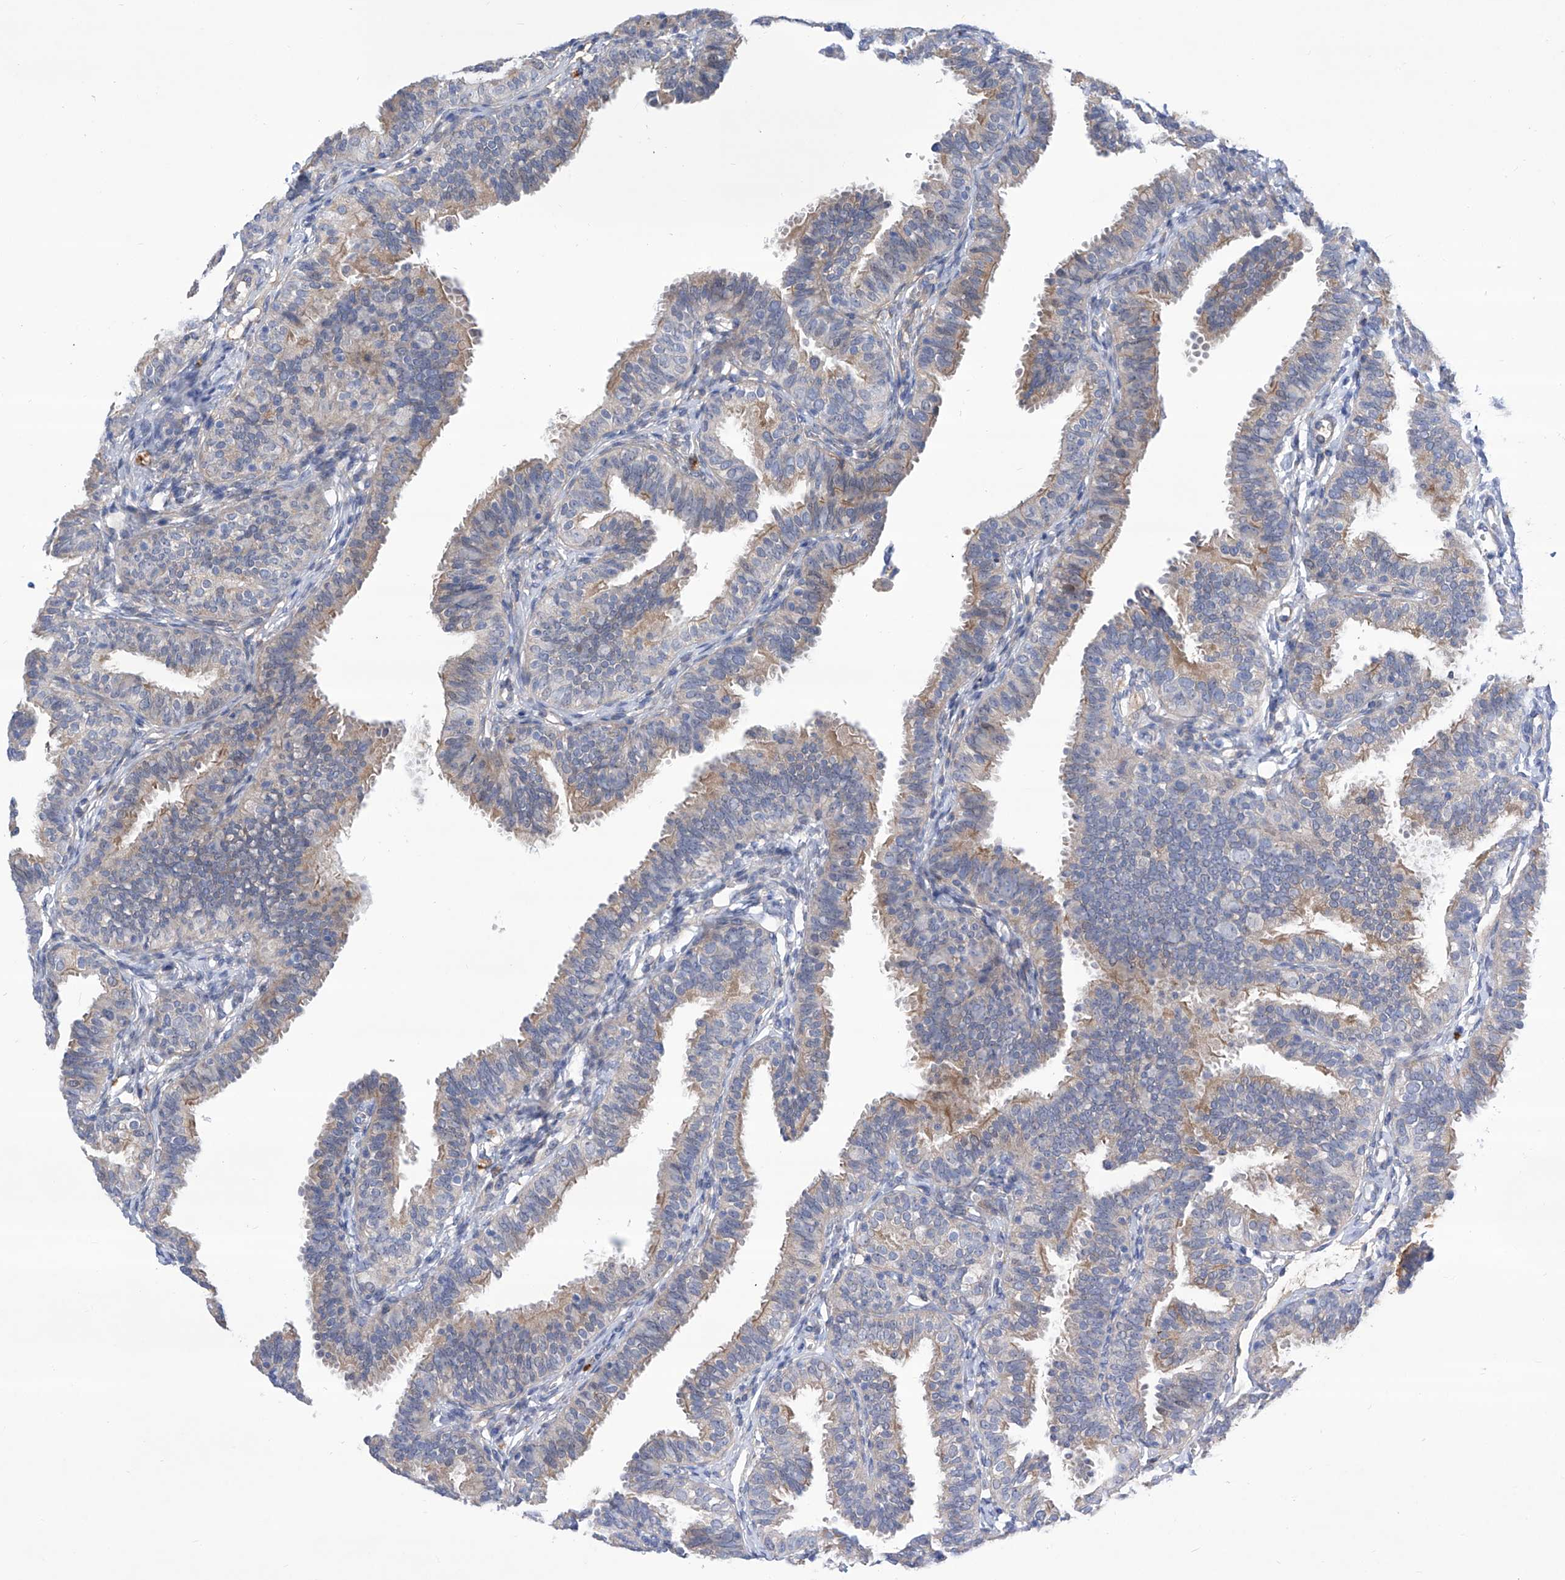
{"staining": {"intensity": "moderate", "quantity": "<25%", "location": "cytoplasmic/membranous"}, "tissue": "fallopian tube", "cell_type": "Glandular cells", "image_type": "normal", "snomed": [{"axis": "morphology", "description": "Normal tissue, NOS"}, {"axis": "topography", "description": "Fallopian tube"}], "caption": "High-magnification brightfield microscopy of benign fallopian tube stained with DAB (brown) and counterstained with hematoxylin (blue). glandular cells exhibit moderate cytoplasmic/membranous positivity is seen in about<25% of cells. The staining is performed using DAB (3,3'-diaminobenzidine) brown chromogen to label protein expression. The nuclei are counter-stained blue using hematoxylin.", "gene": "SRBD1", "patient": {"sex": "female", "age": 35}}